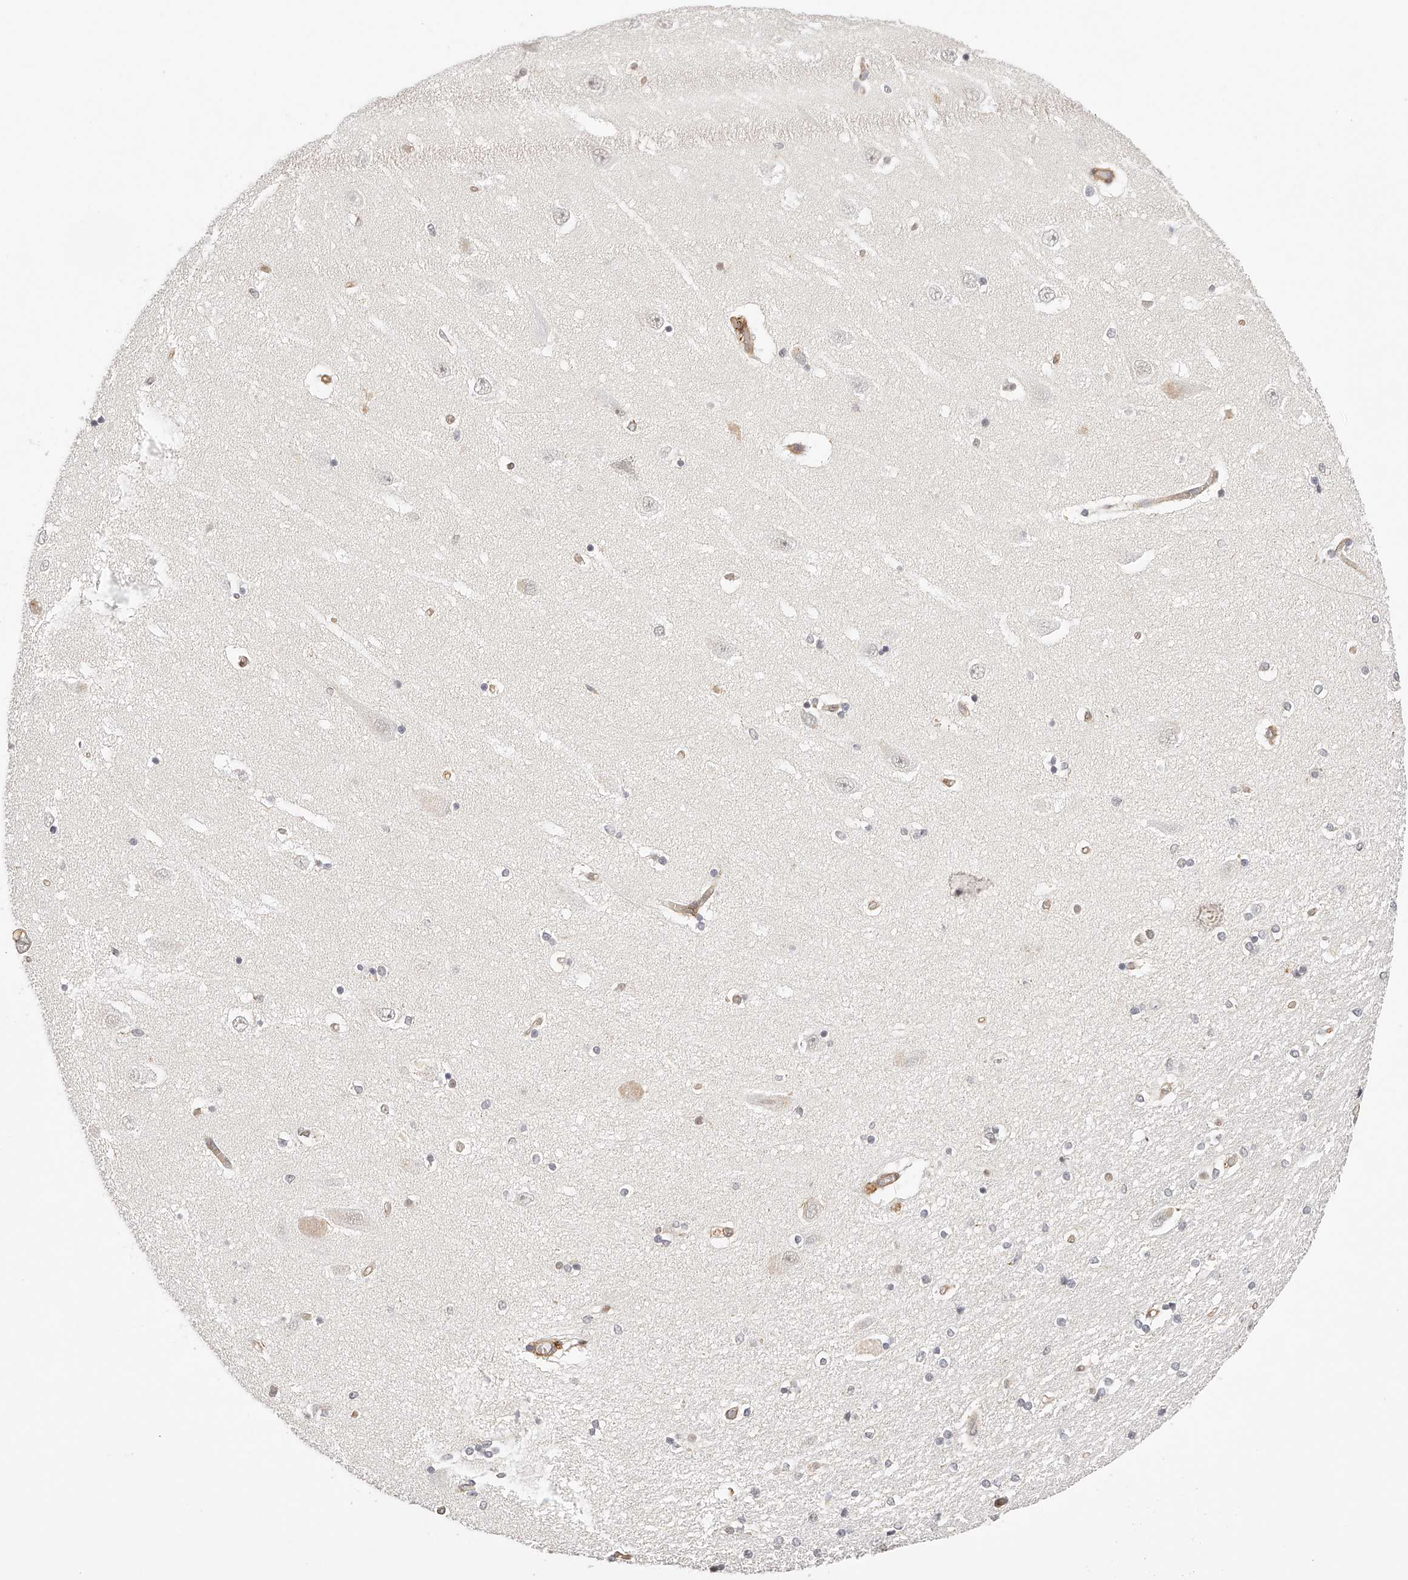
{"staining": {"intensity": "negative", "quantity": "none", "location": "none"}, "tissue": "hippocampus", "cell_type": "Glial cells", "image_type": "normal", "snomed": [{"axis": "morphology", "description": "Normal tissue, NOS"}, {"axis": "topography", "description": "Hippocampus"}], "caption": "Glial cells are negative for brown protein staining in normal hippocampus.", "gene": "SYNC", "patient": {"sex": "female", "age": 54}}